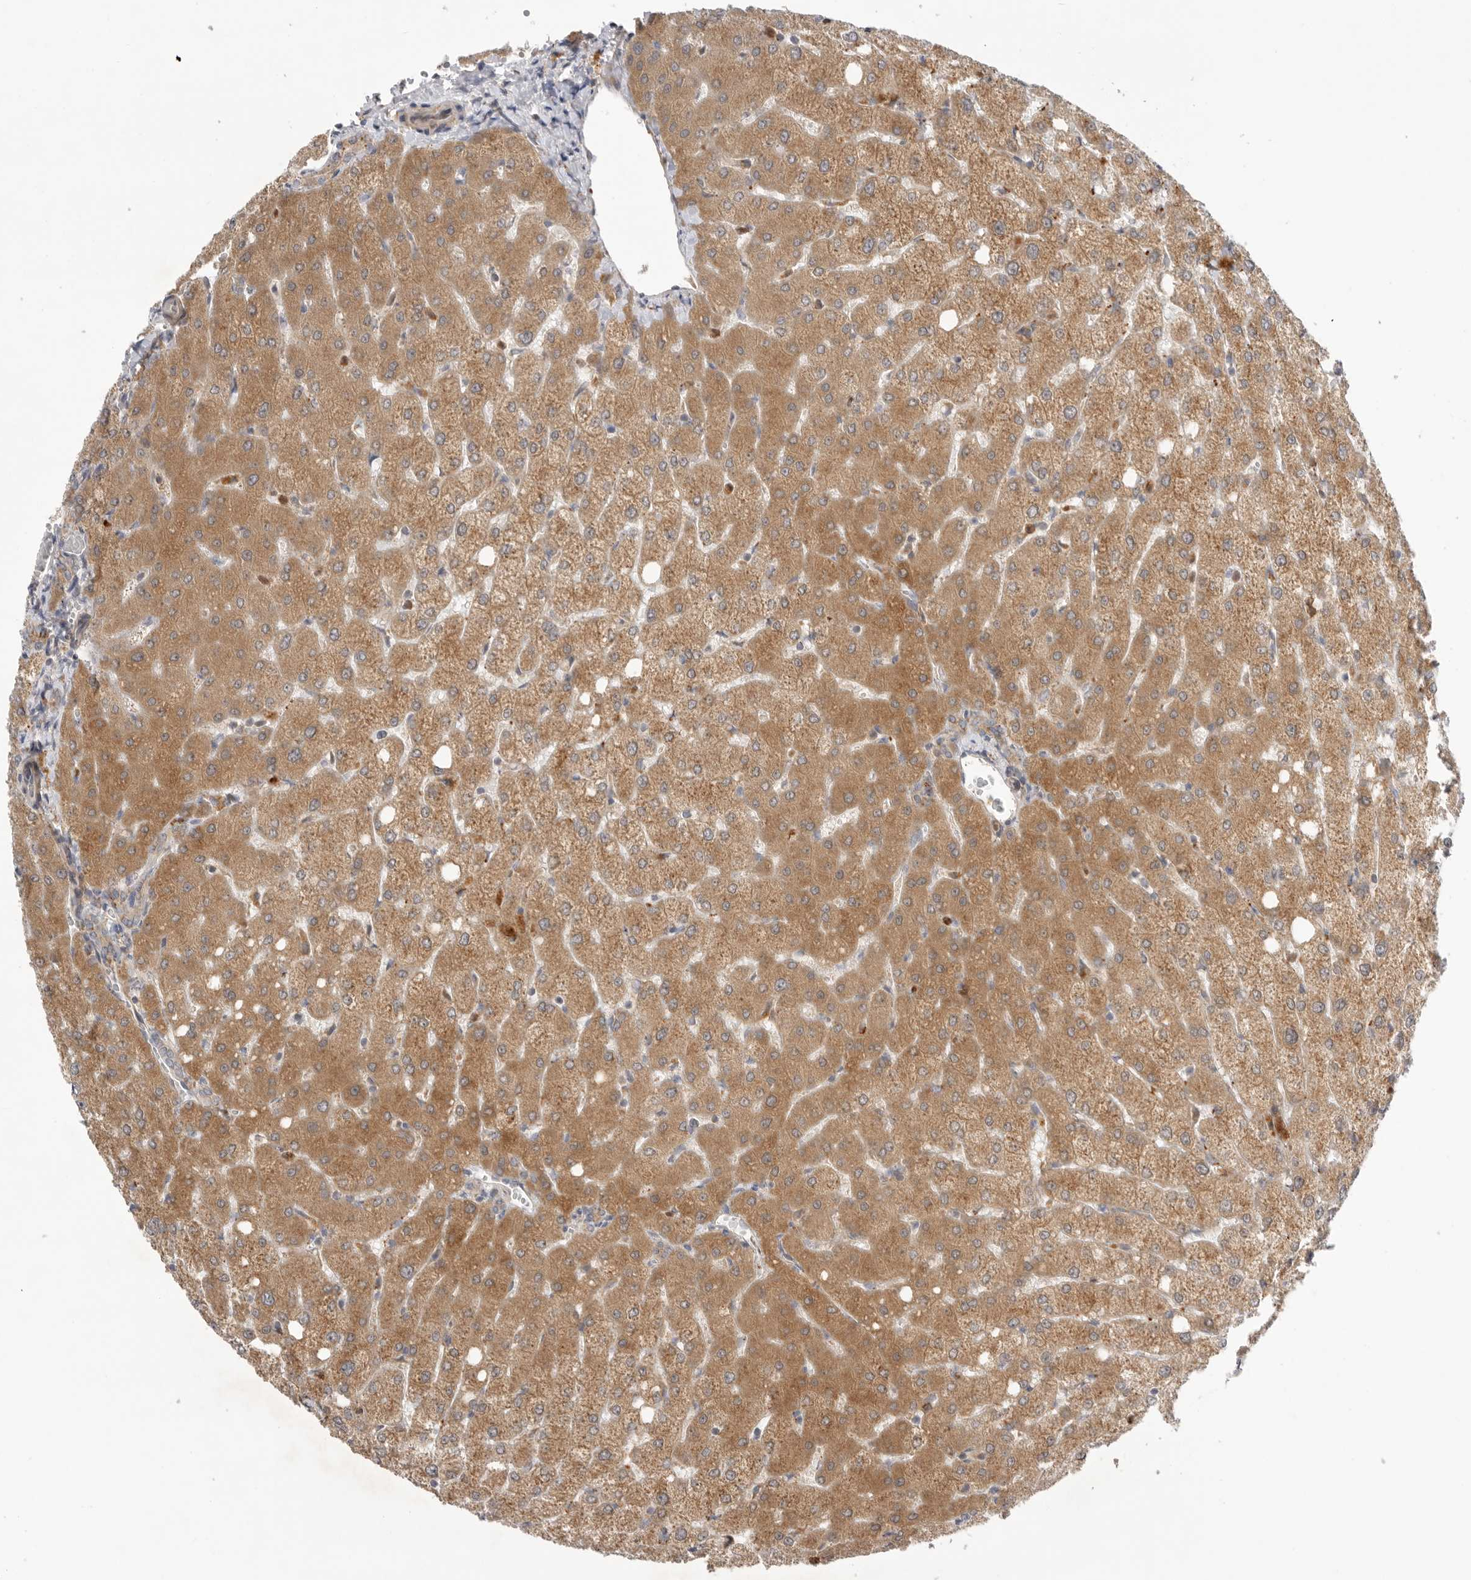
{"staining": {"intensity": "negative", "quantity": "none", "location": "none"}, "tissue": "liver", "cell_type": "Cholangiocytes", "image_type": "normal", "snomed": [{"axis": "morphology", "description": "Normal tissue, NOS"}, {"axis": "topography", "description": "Liver"}], "caption": "DAB (3,3'-diaminobenzidine) immunohistochemical staining of normal human liver exhibits no significant expression in cholangiocytes.", "gene": "GNE", "patient": {"sex": "female", "age": 54}}